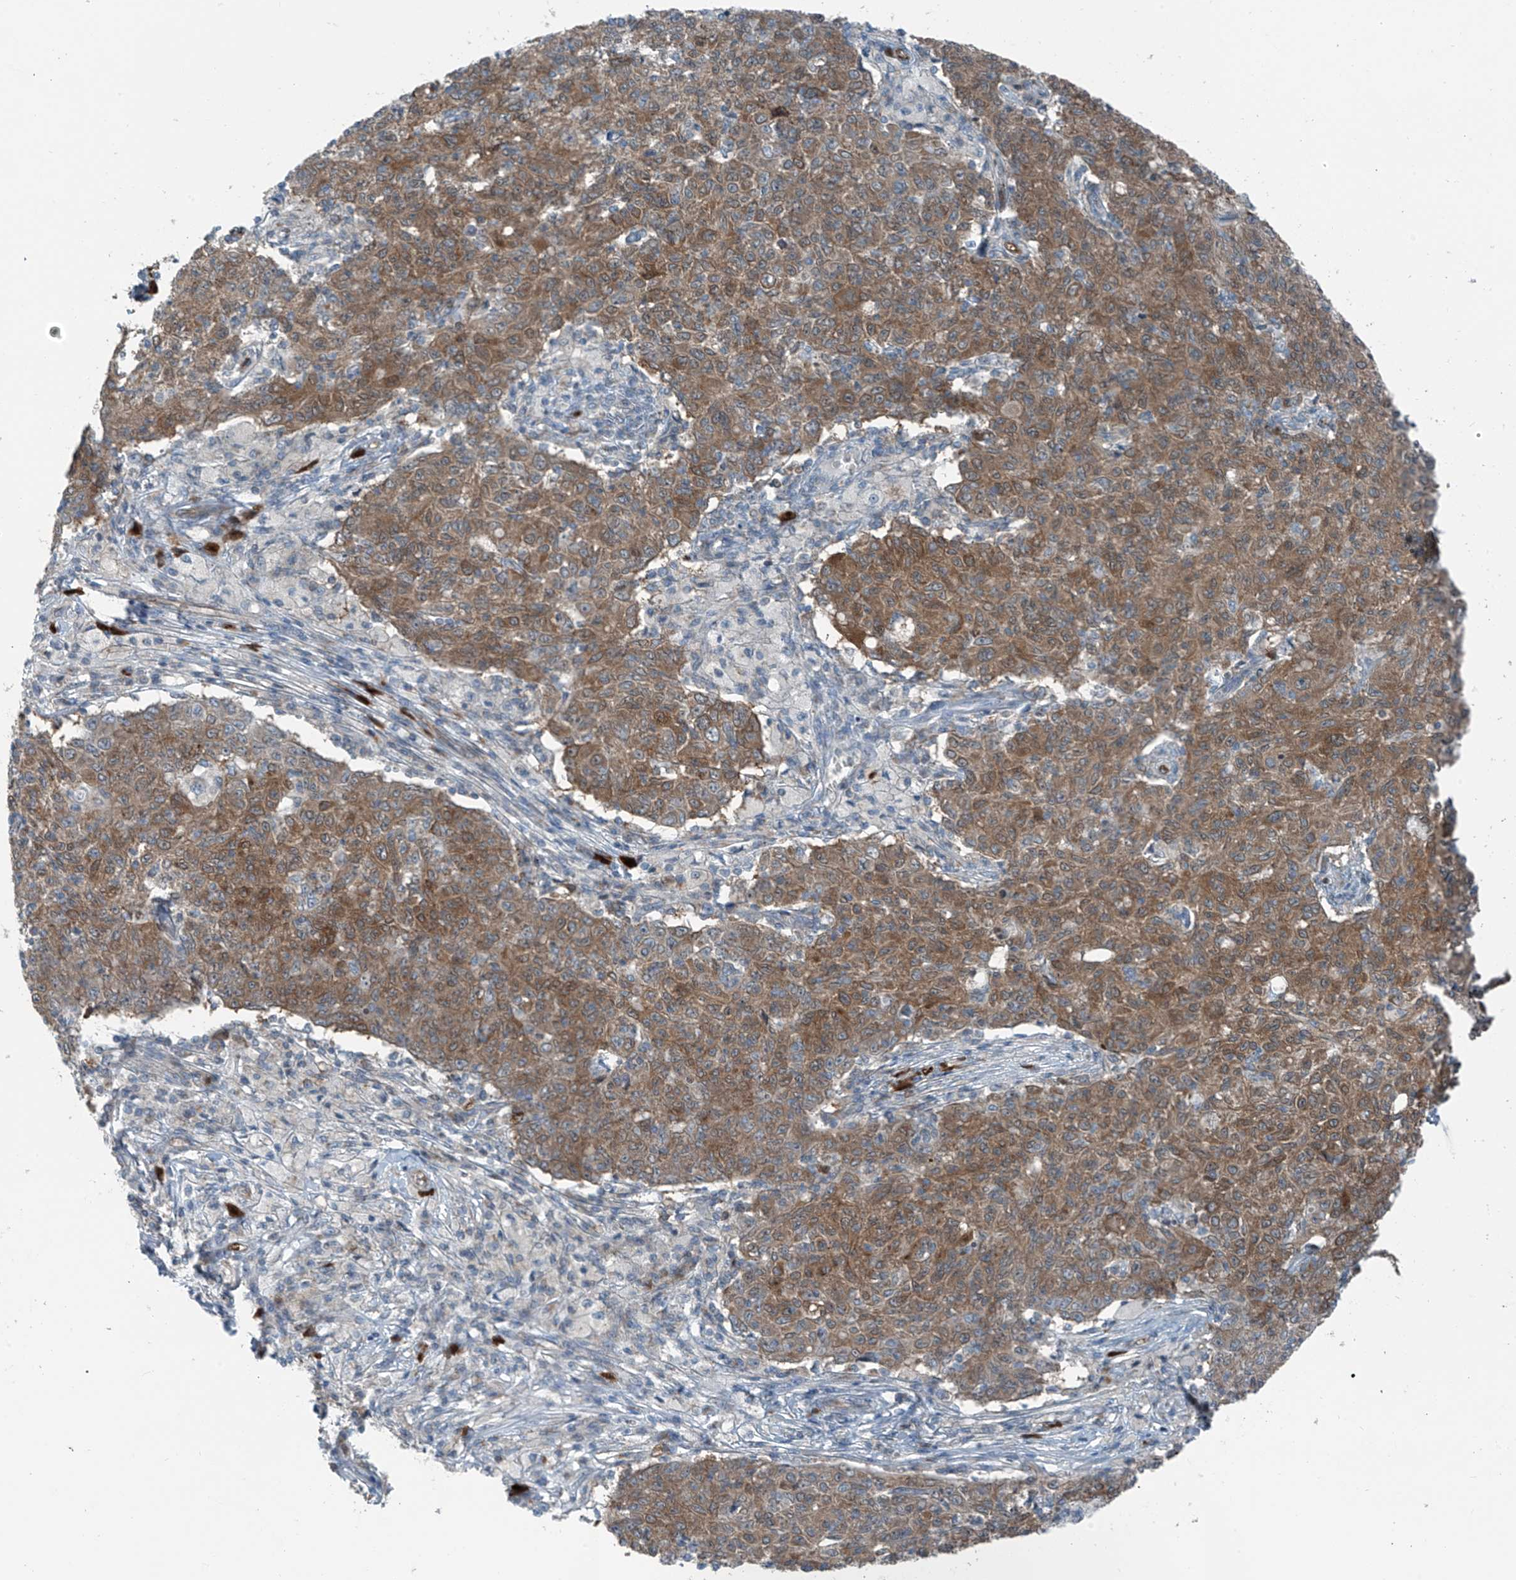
{"staining": {"intensity": "moderate", "quantity": ">75%", "location": "cytoplasmic/membranous"}, "tissue": "ovarian cancer", "cell_type": "Tumor cells", "image_type": "cancer", "snomed": [{"axis": "morphology", "description": "Carcinoma, endometroid"}, {"axis": "topography", "description": "Ovary"}], "caption": "Immunohistochemical staining of human ovarian endometroid carcinoma reveals medium levels of moderate cytoplasmic/membranous staining in approximately >75% of tumor cells. (brown staining indicates protein expression, while blue staining denotes nuclei).", "gene": "SLC12A6", "patient": {"sex": "female", "age": 42}}